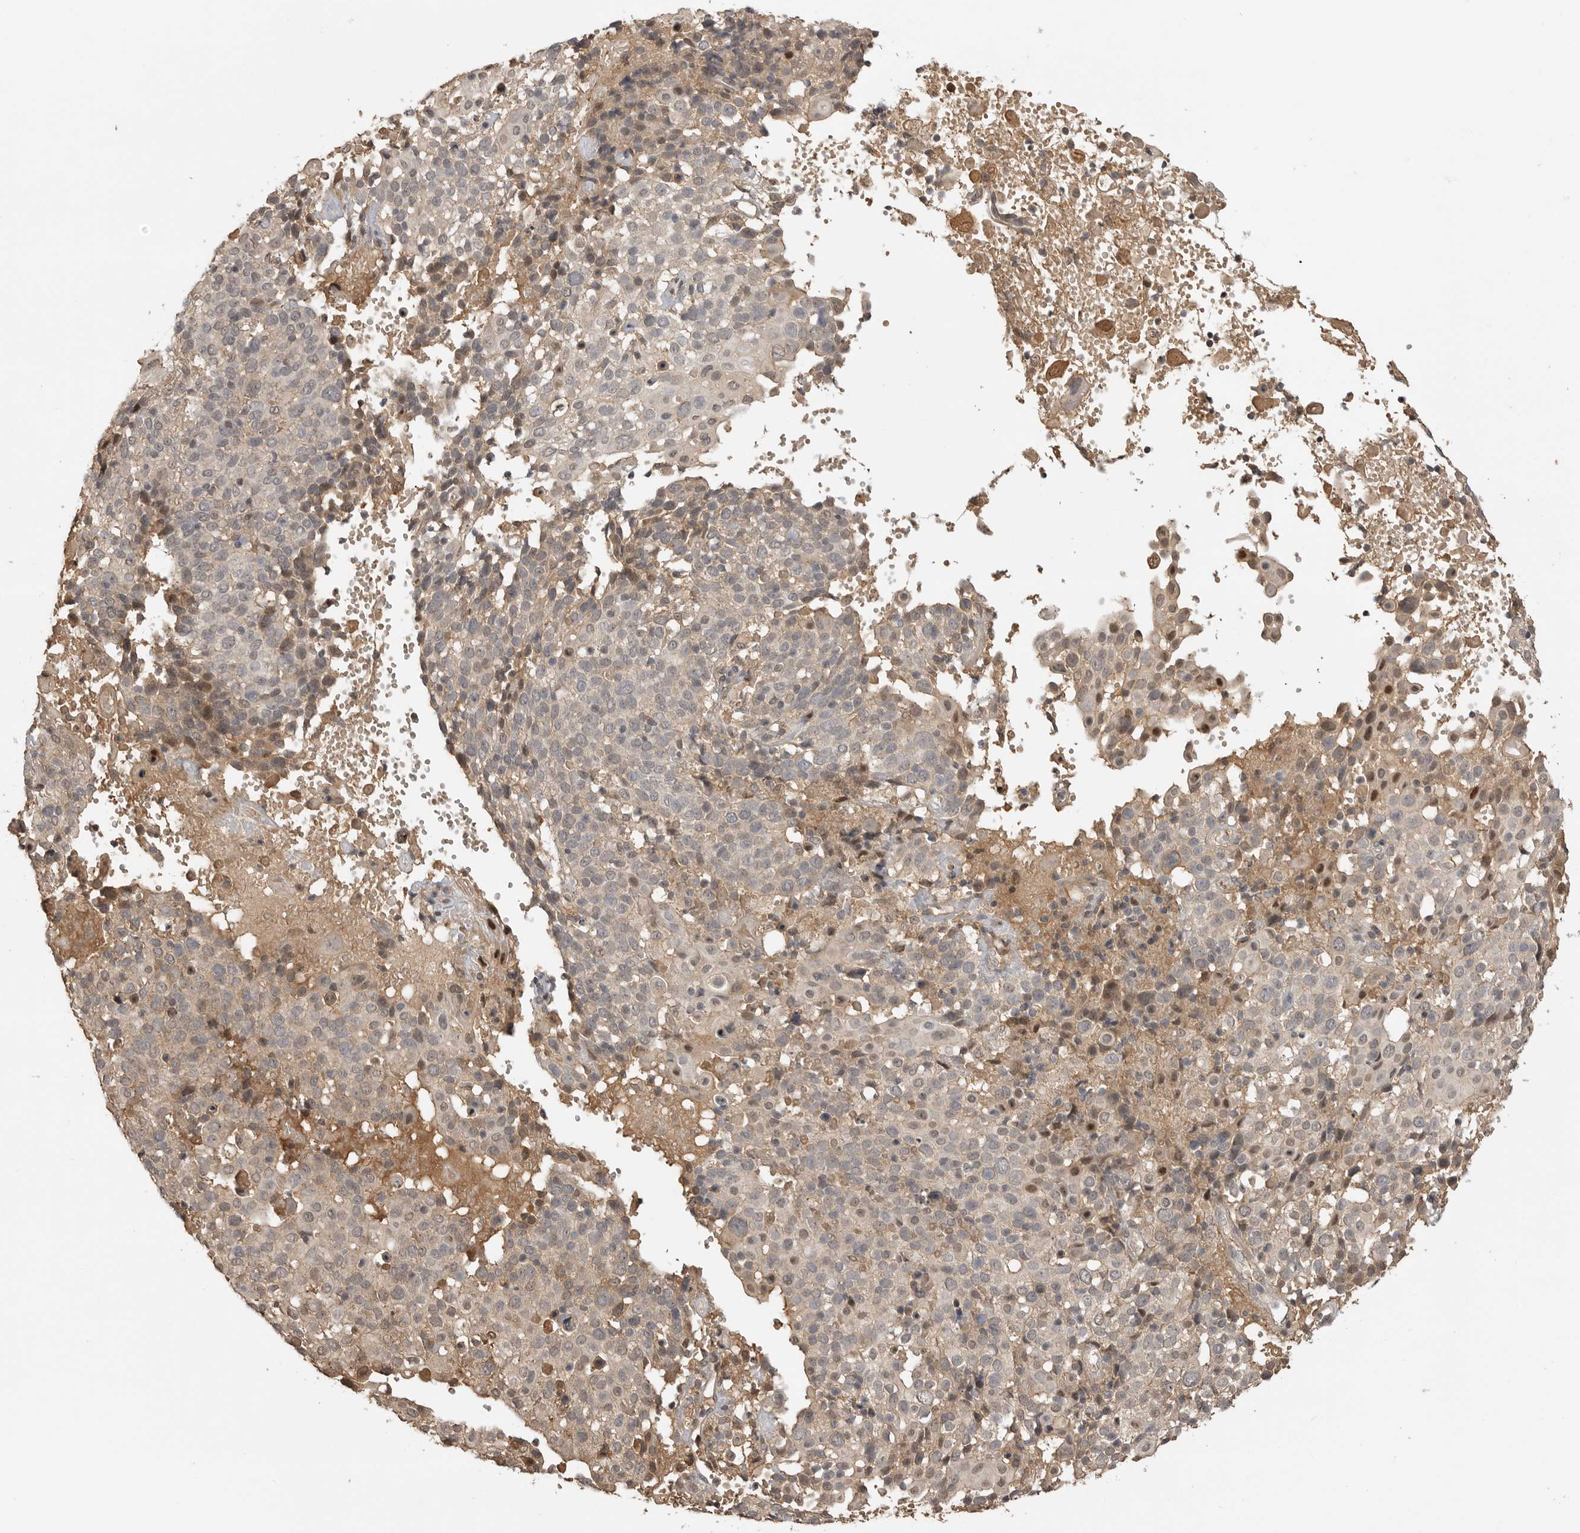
{"staining": {"intensity": "weak", "quantity": "<25%", "location": "nuclear"}, "tissue": "cervical cancer", "cell_type": "Tumor cells", "image_type": "cancer", "snomed": [{"axis": "morphology", "description": "Squamous cell carcinoma, NOS"}, {"axis": "topography", "description": "Cervix"}], "caption": "Tumor cells show no significant protein staining in cervical squamous cell carcinoma. (DAB (3,3'-diaminobenzidine) immunohistochemistry, high magnification).", "gene": "ASPSCR1", "patient": {"sex": "female", "age": 74}}